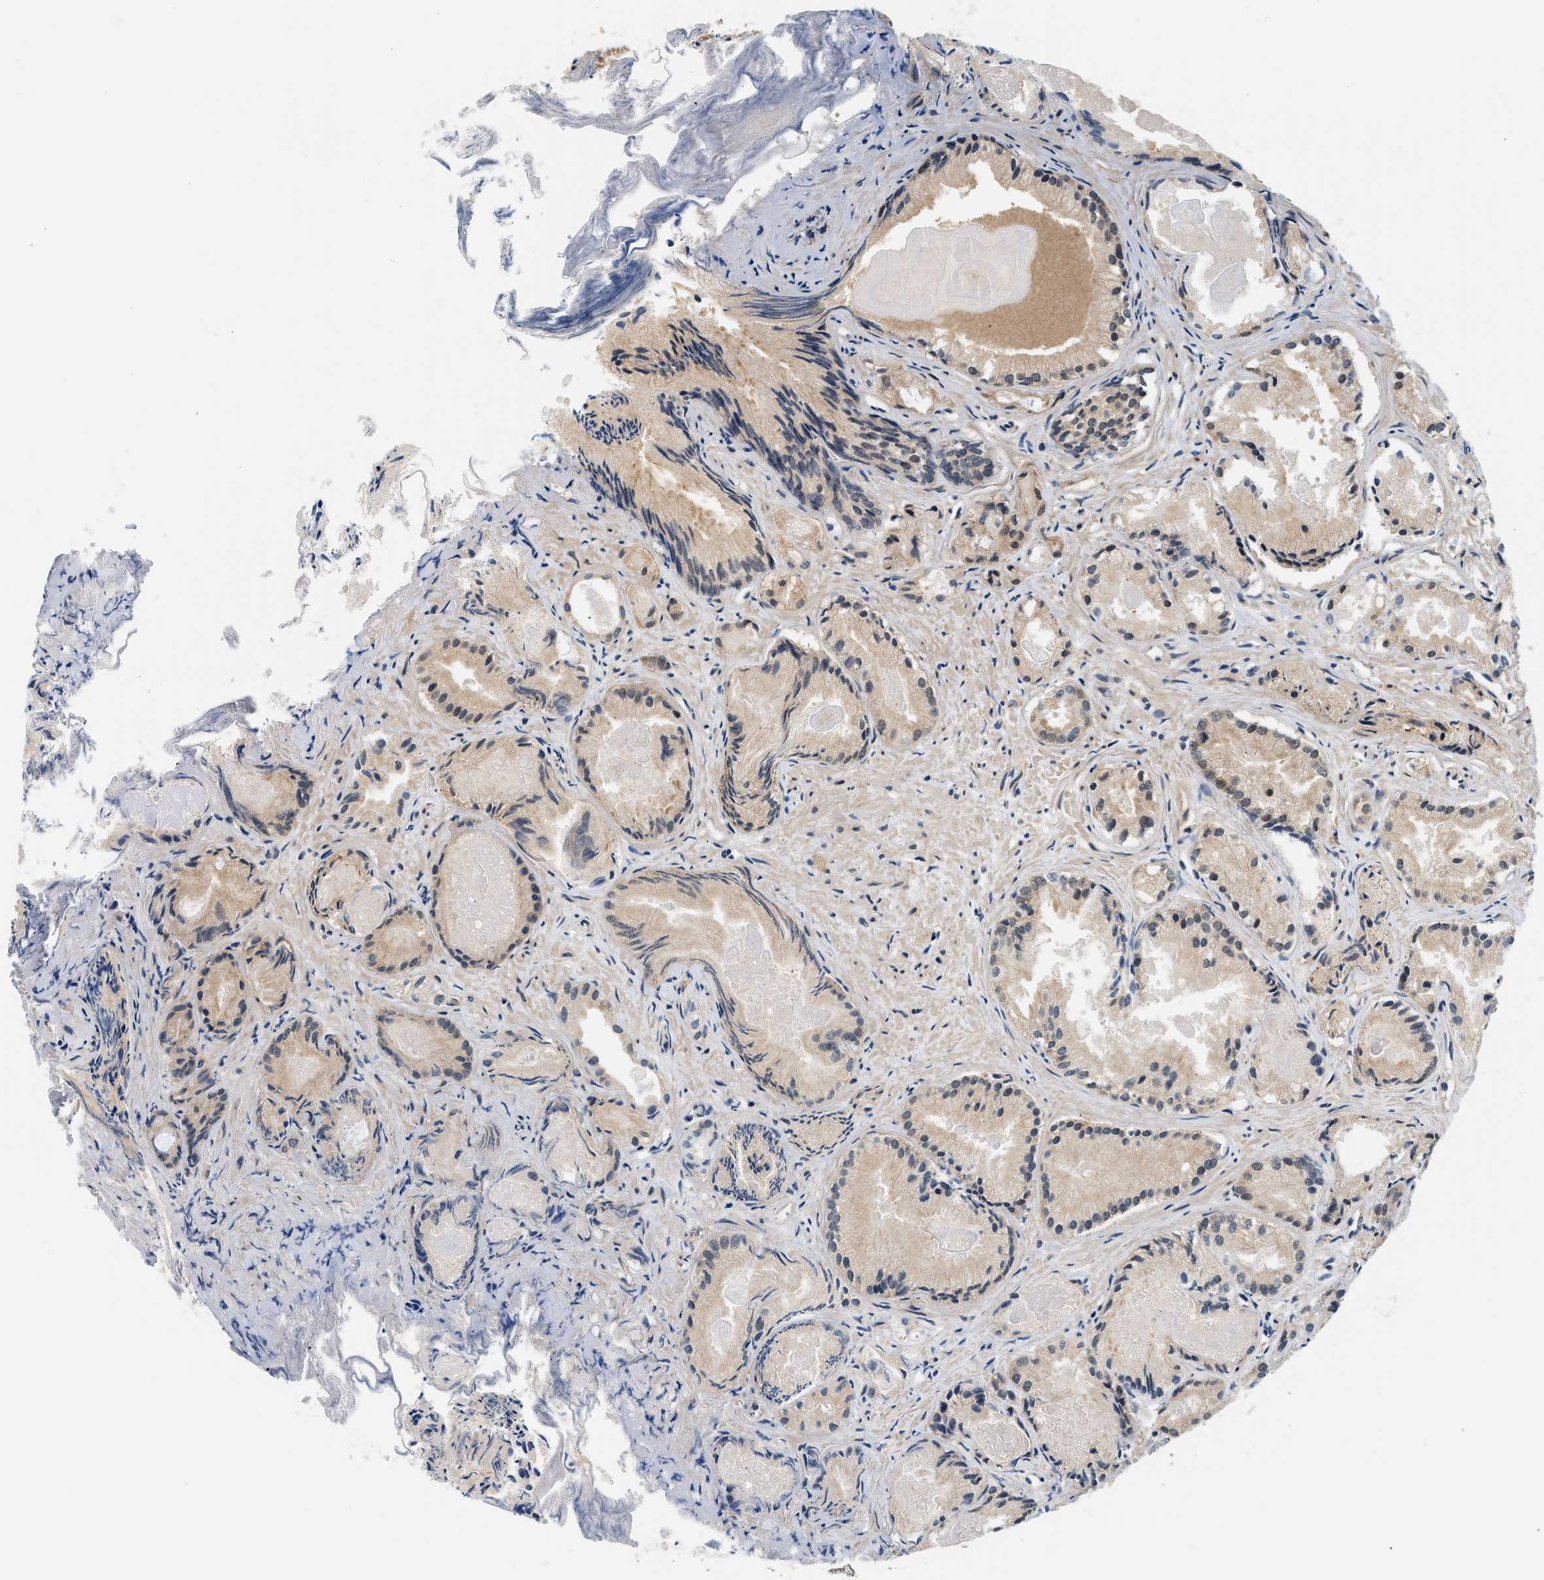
{"staining": {"intensity": "weak", "quantity": ">75%", "location": "cytoplasmic/membranous"}, "tissue": "prostate cancer", "cell_type": "Tumor cells", "image_type": "cancer", "snomed": [{"axis": "morphology", "description": "Adenocarcinoma, Low grade"}, {"axis": "topography", "description": "Prostate"}], "caption": "Immunohistochemistry of human prostate cancer (adenocarcinoma (low-grade)) demonstrates low levels of weak cytoplasmic/membranous expression in about >75% of tumor cells.", "gene": "PSMD3", "patient": {"sex": "male", "age": 72}}